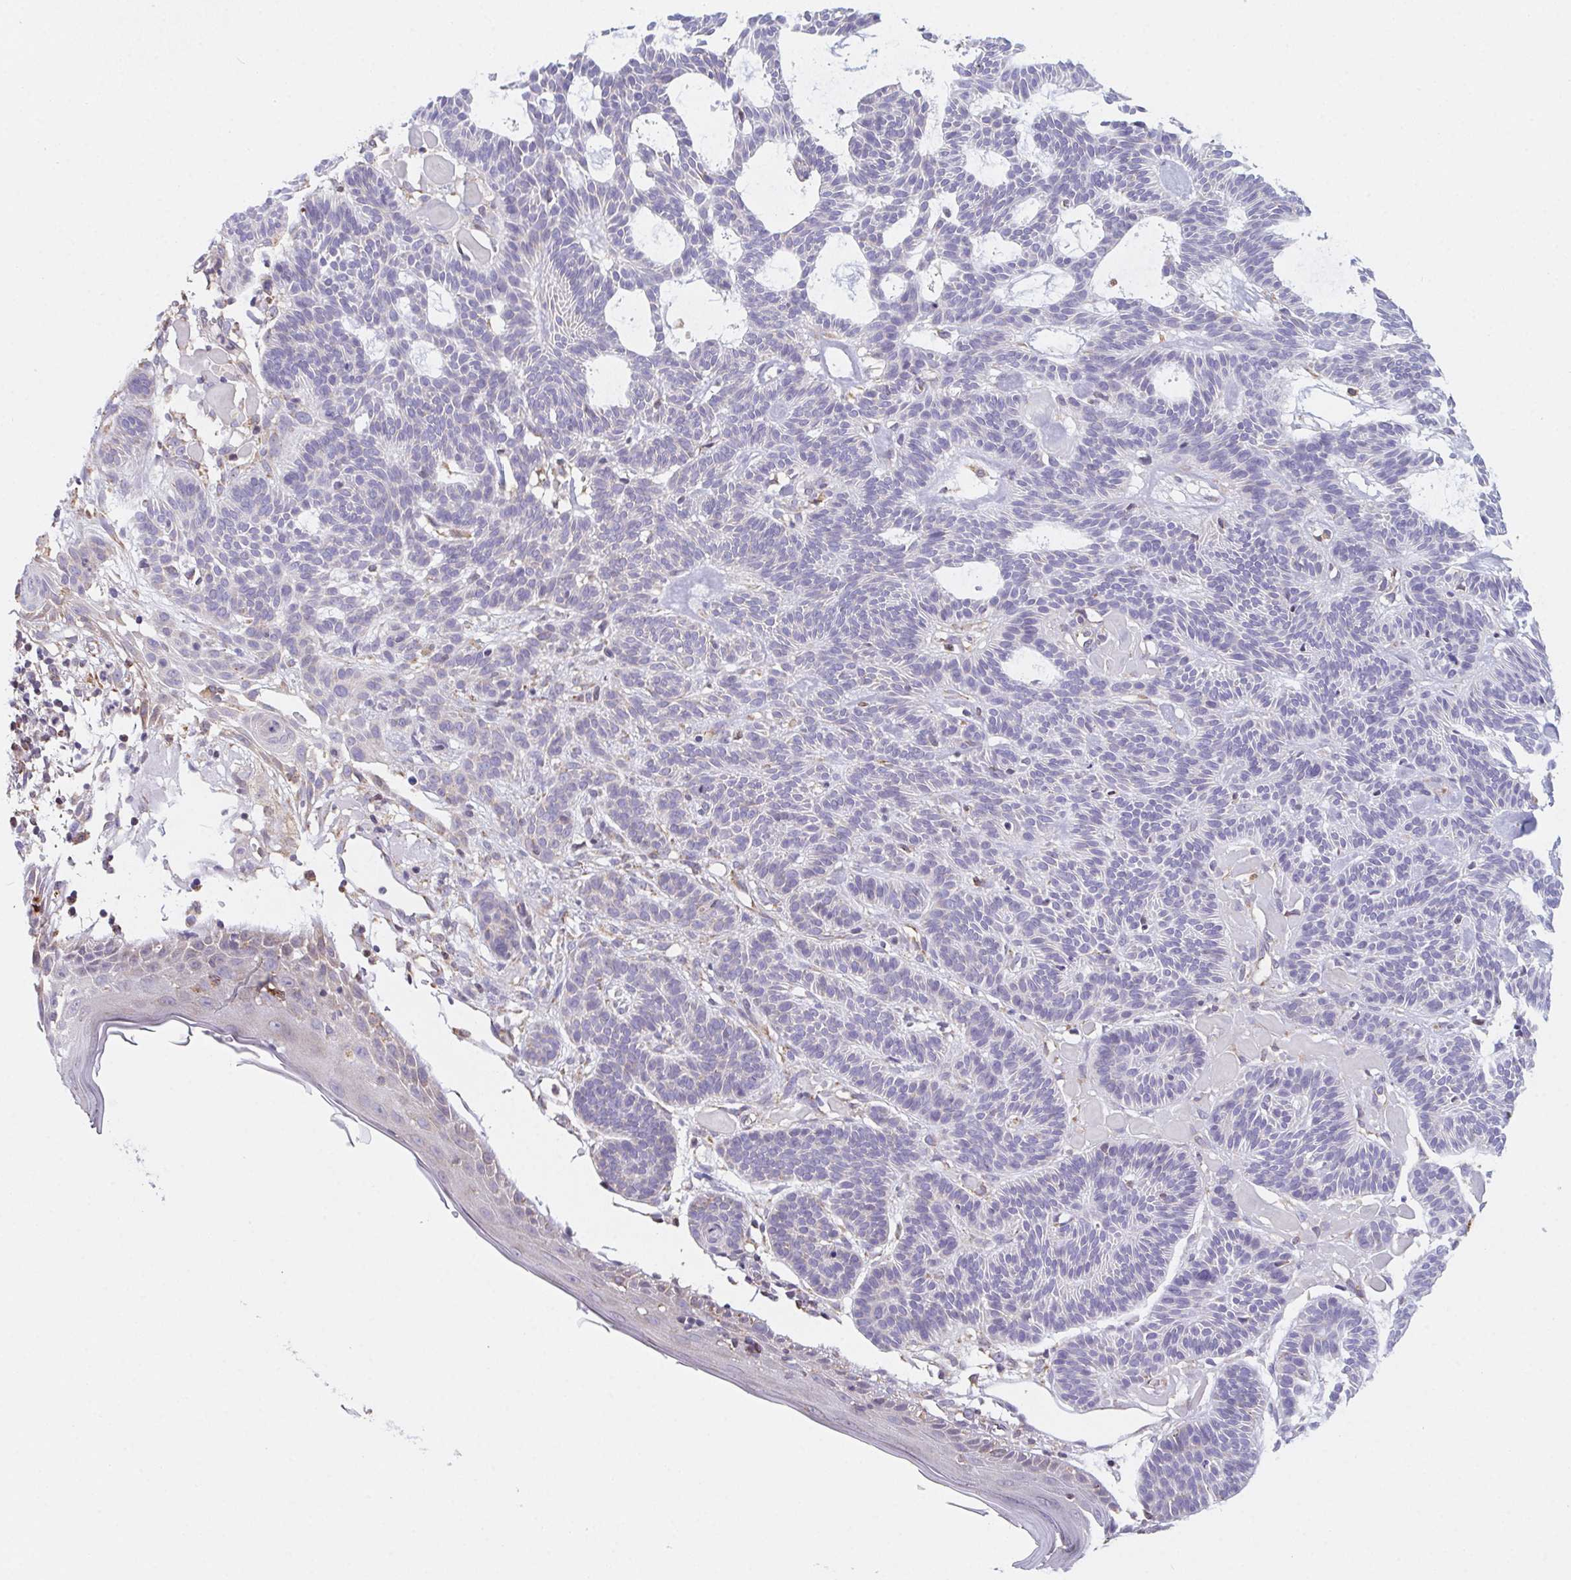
{"staining": {"intensity": "negative", "quantity": "none", "location": "none"}, "tissue": "skin cancer", "cell_type": "Tumor cells", "image_type": "cancer", "snomed": [{"axis": "morphology", "description": "Basal cell carcinoma"}, {"axis": "topography", "description": "Skin"}], "caption": "Skin basal cell carcinoma stained for a protein using IHC shows no staining tumor cells.", "gene": "ADAM8", "patient": {"sex": "male", "age": 85}}